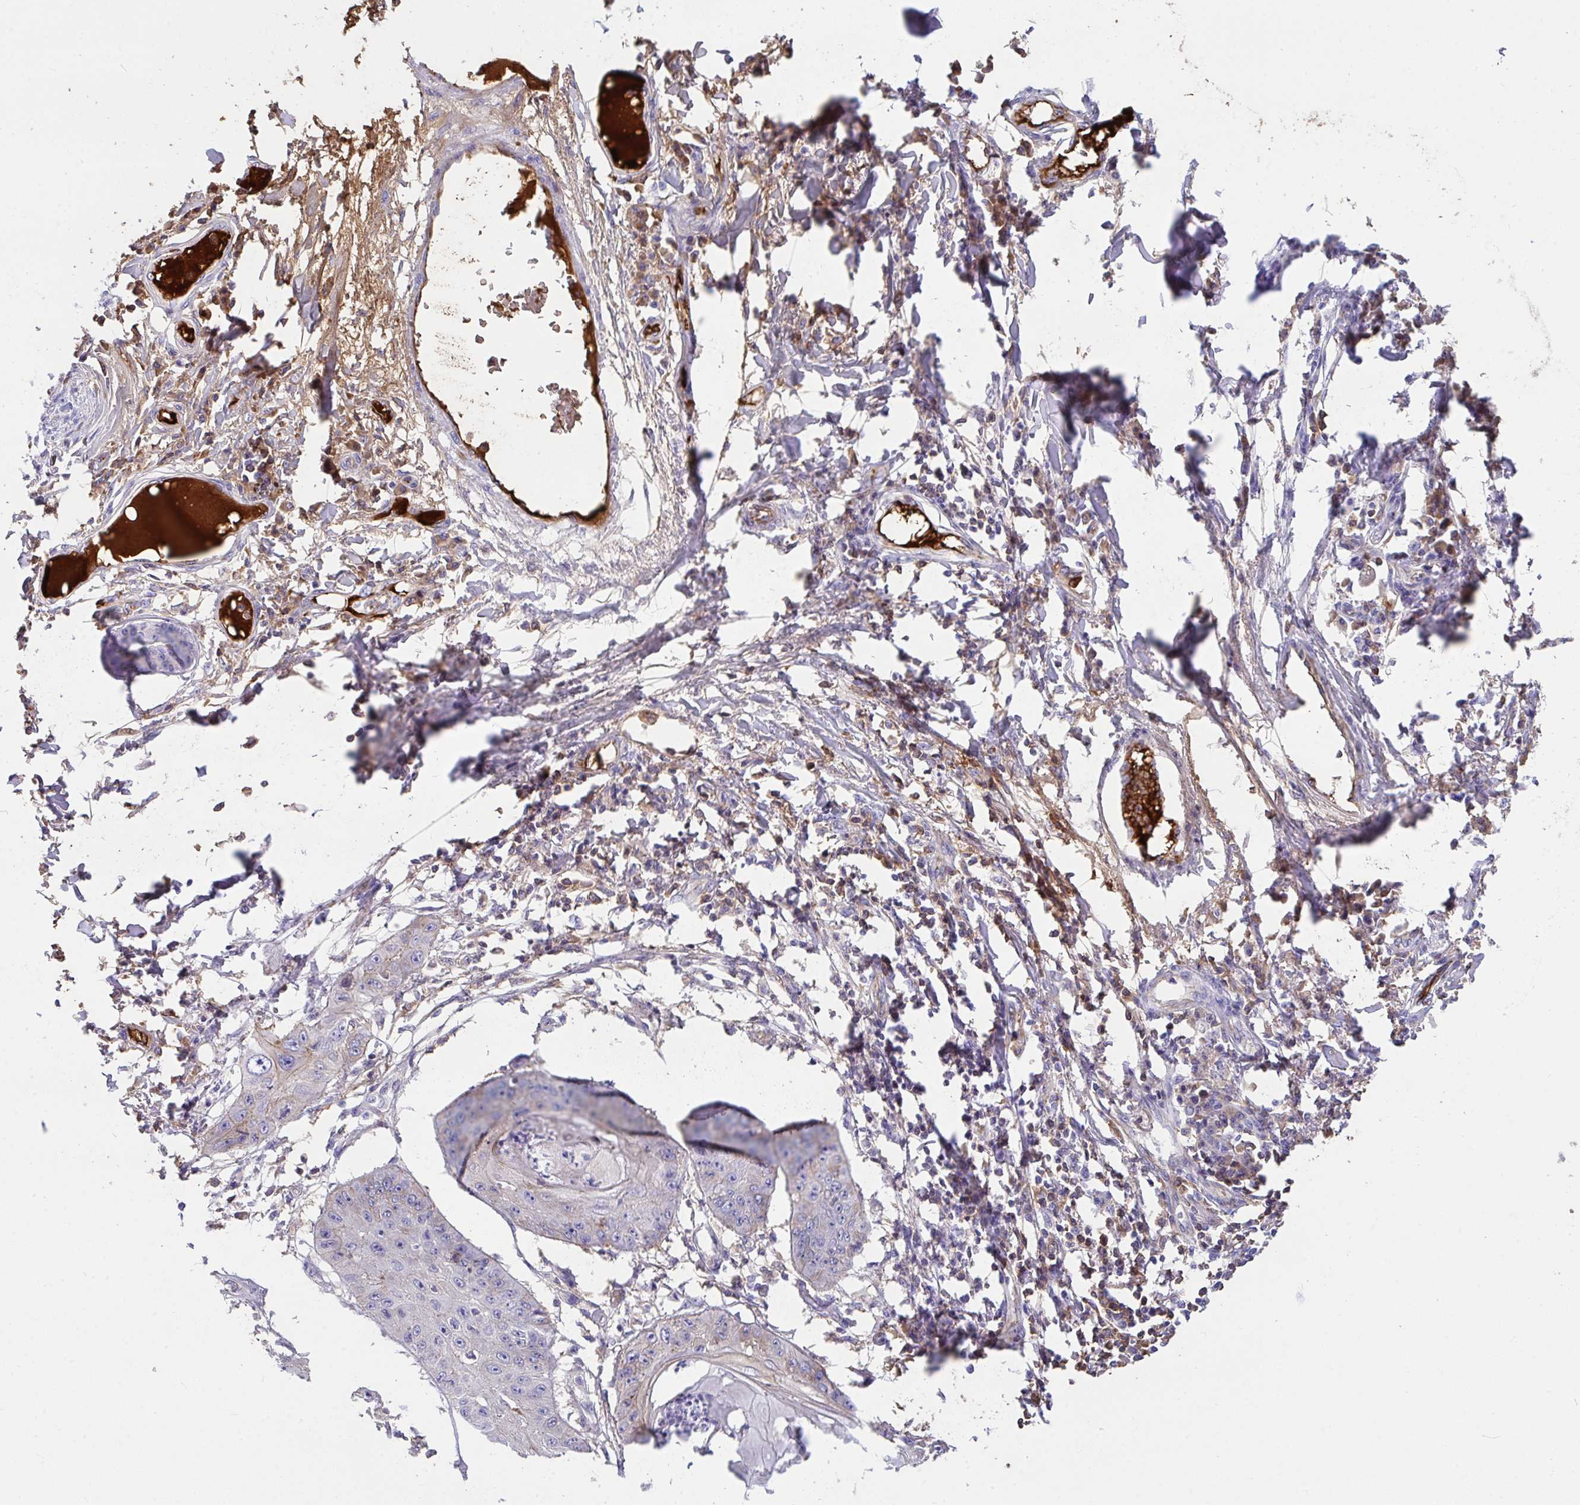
{"staining": {"intensity": "weak", "quantity": "<25%", "location": "cytoplasmic/membranous"}, "tissue": "skin cancer", "cell_type": "Tumor cells", "image_type": "cancer", "snomed": [{"axis": "morphology", "description": "Squamous cell carcinoma, NOS"}, {"axis": "topography", "description": "Skin"}], "caption": "The histopathology image displays no staining of tumor cells in skin cancer (squamous cell carcinoma).", "gene": "ZNF813", "patient": {"sex": "male", "age": 70}}